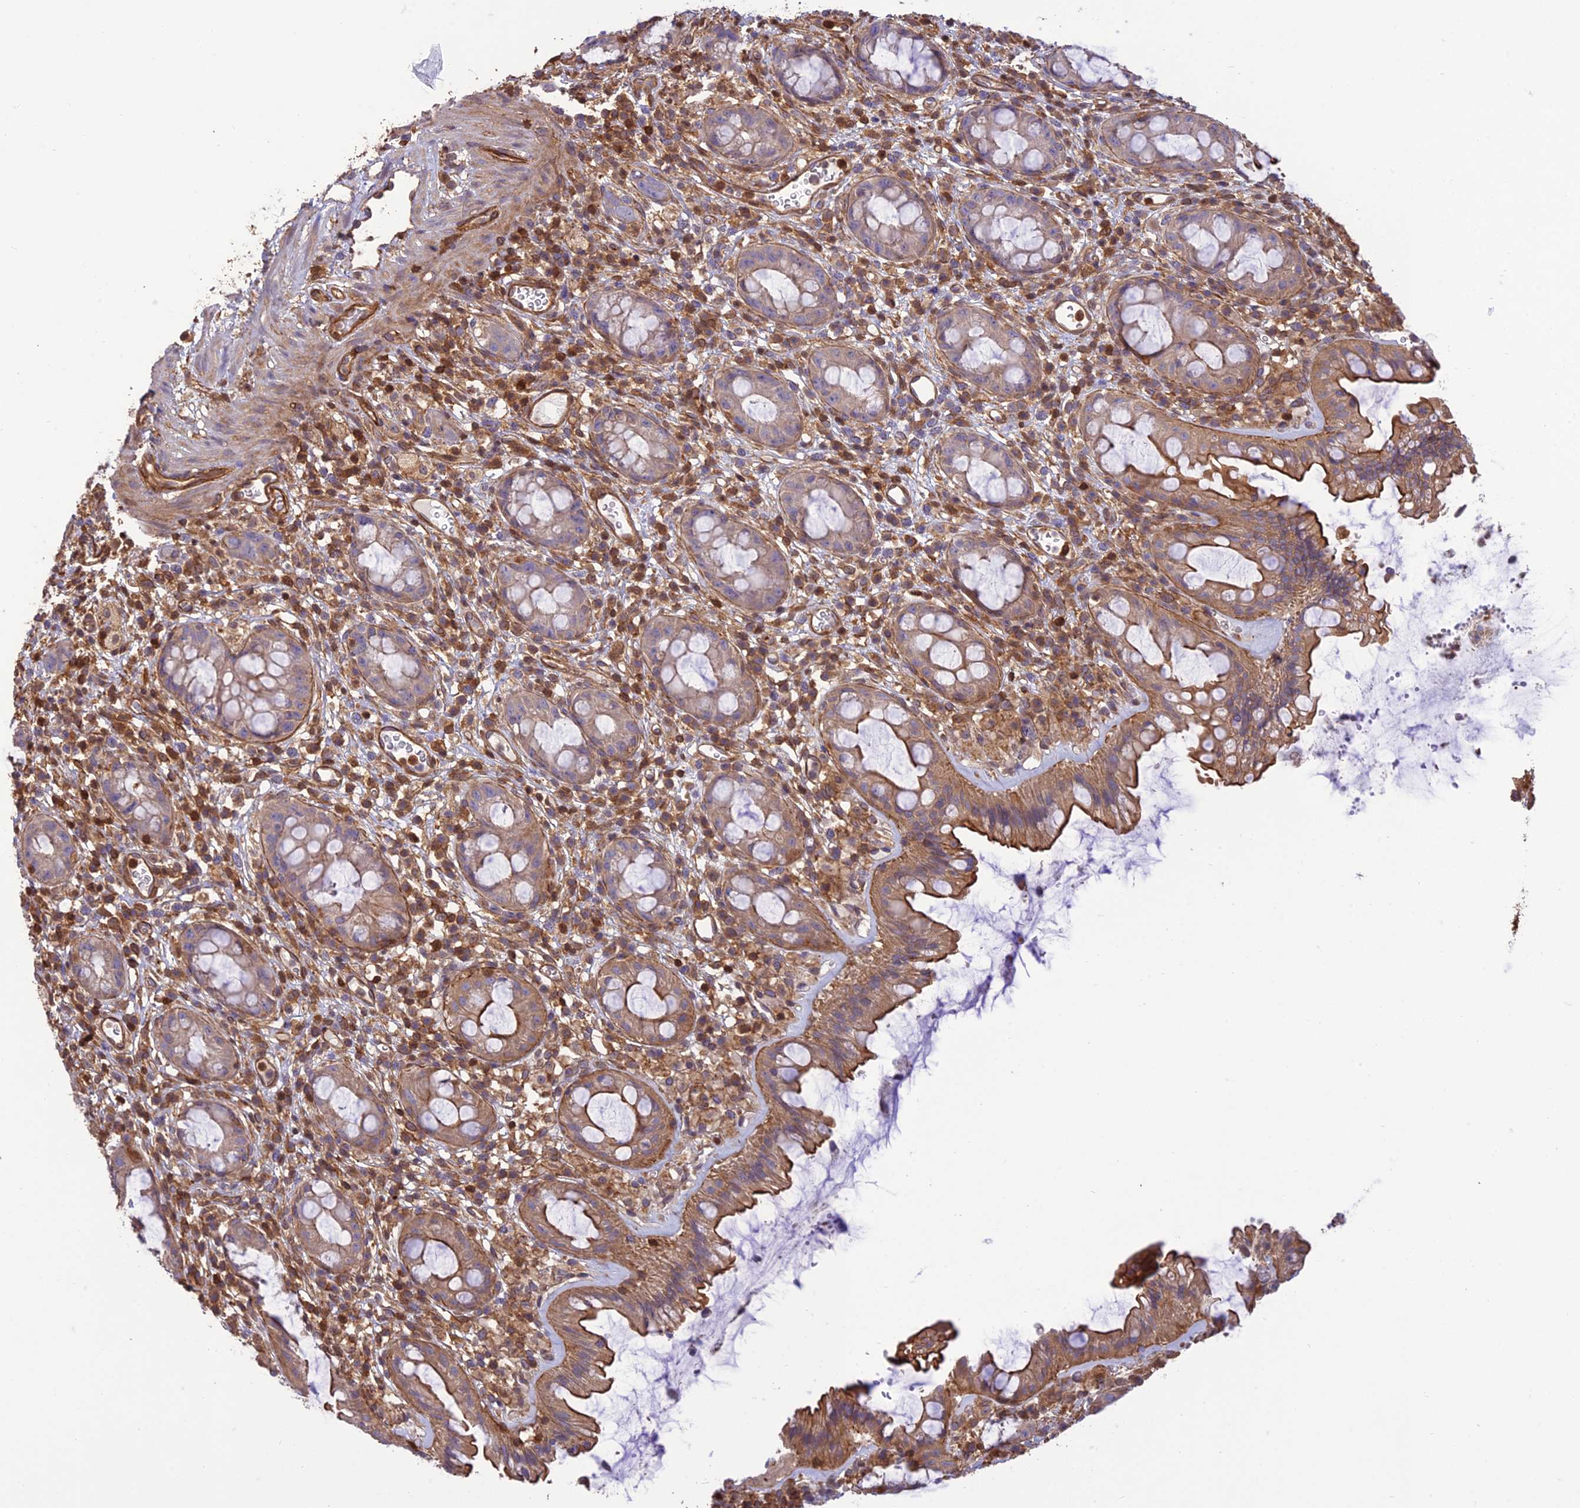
{"staining": {"intensity": "moderate", "quantity": "25%-75%", "location": "cytoplasmic/membranous"}, "tissue": "rectum", "cell_type": "Glandular cells", "image_type": "normal", "snomed": [{"axis": "morphology", "description": "Normal tissue, NOS"}, {"axis": "topography", "description": "Rectum"}], "caption": "IHC image of benign rectum stained for a protein (brown), which displays medium levels of moderate cytoplasmic/membranous expression in approximately 25%-75% of glandular cells.", "gene": "HPSE2", "patient": {"sex": "female", "age": 57}}